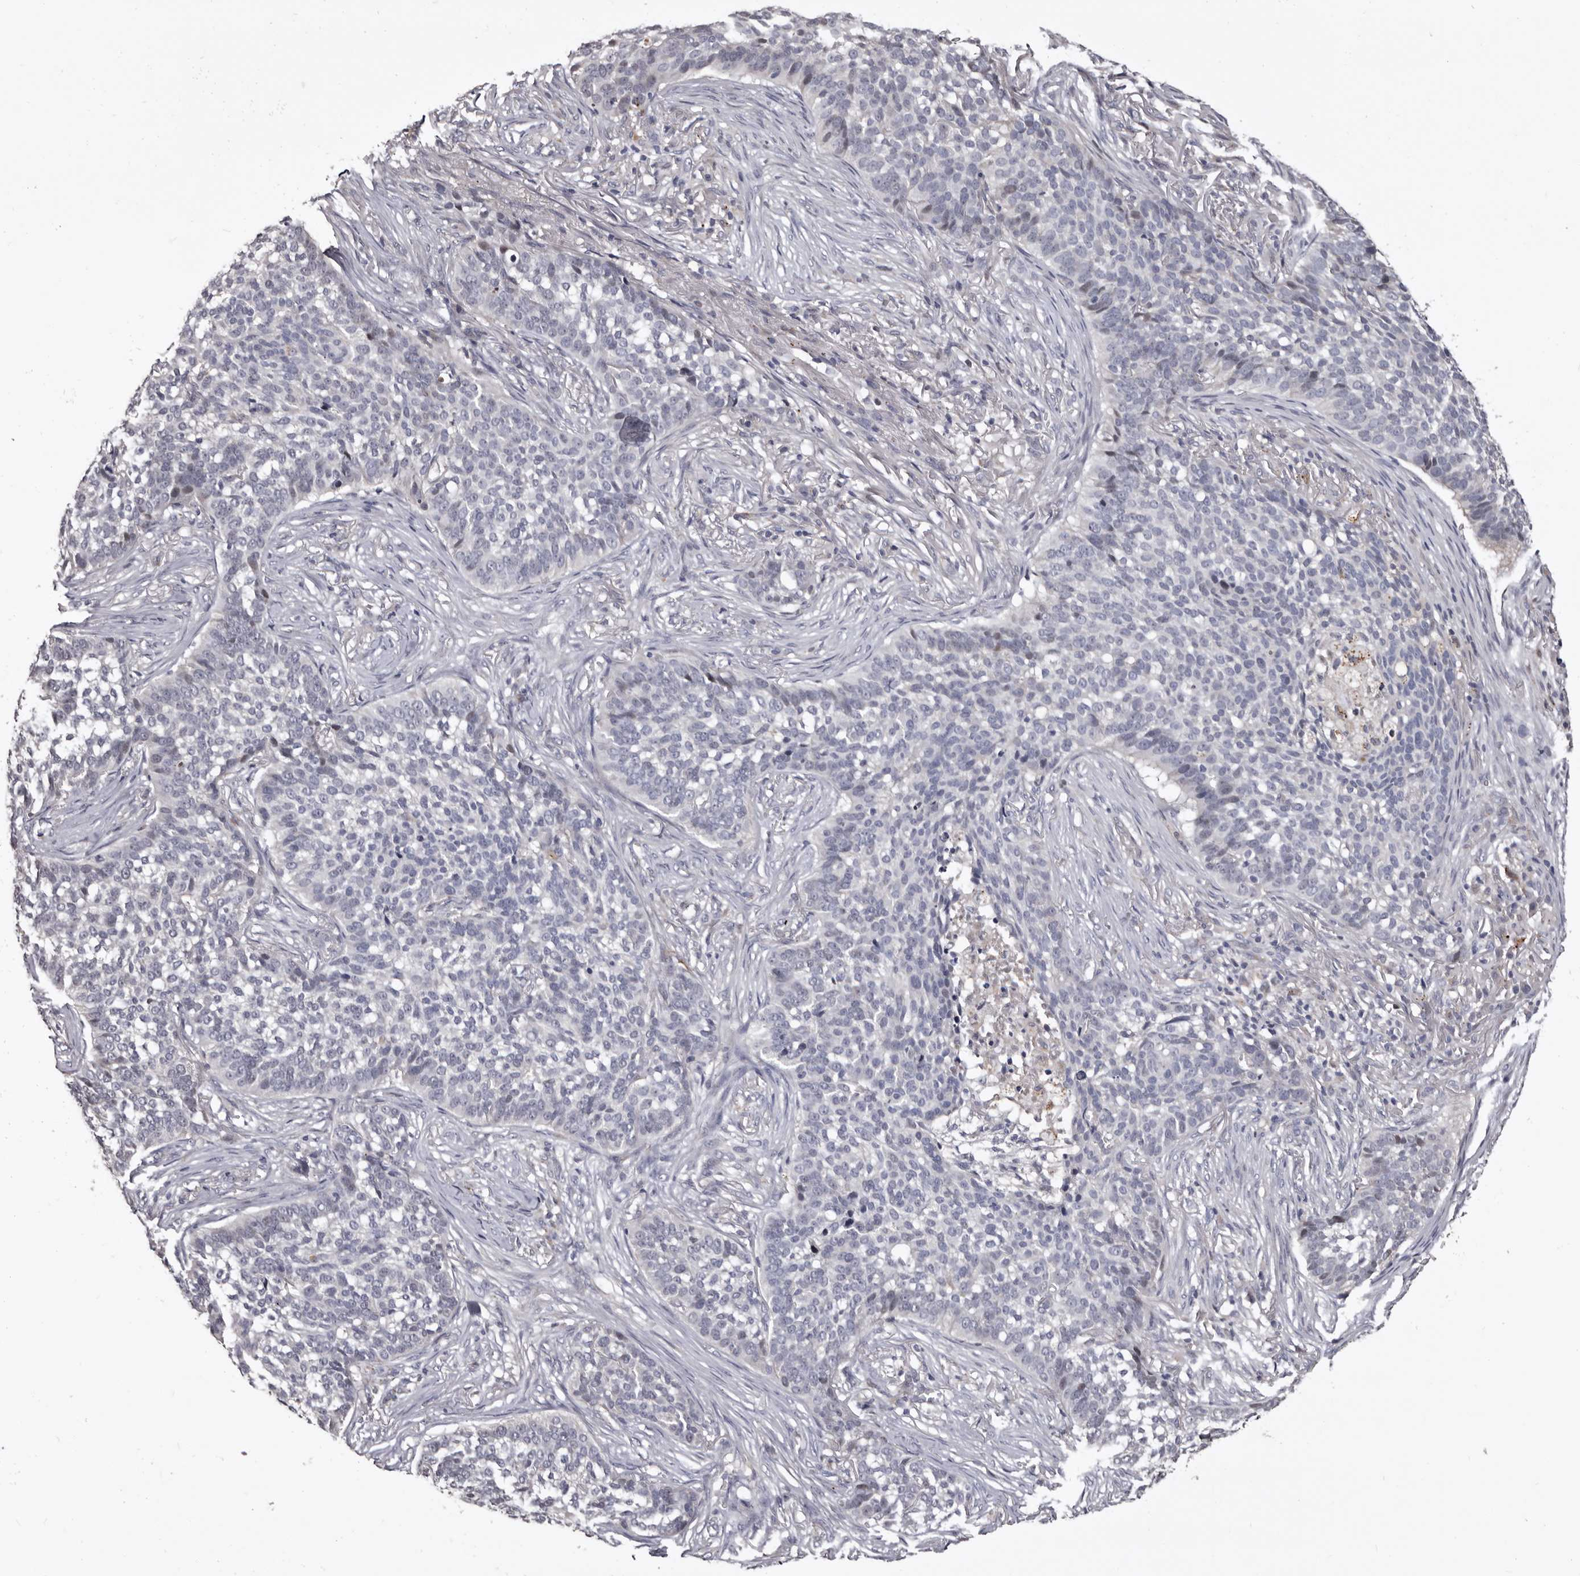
{"staining": {"intensity": "negative", "quantity": "none", "location": "none"}, "tissue": "skin cancer", "cell_type": "Tumor cells", "image_type": "cancer", "snomed": [{"axis": "morphology", "description": "Basal cell carcinoma"}, {"axis": "topography", "description": "Skin"}], "caption": "Immunohistochemical staining of human skin cancer exhibits no significant positivity in tumor cells.", "gene": "SLC10A4", "patient": {"sex": "male", "age": 85}}